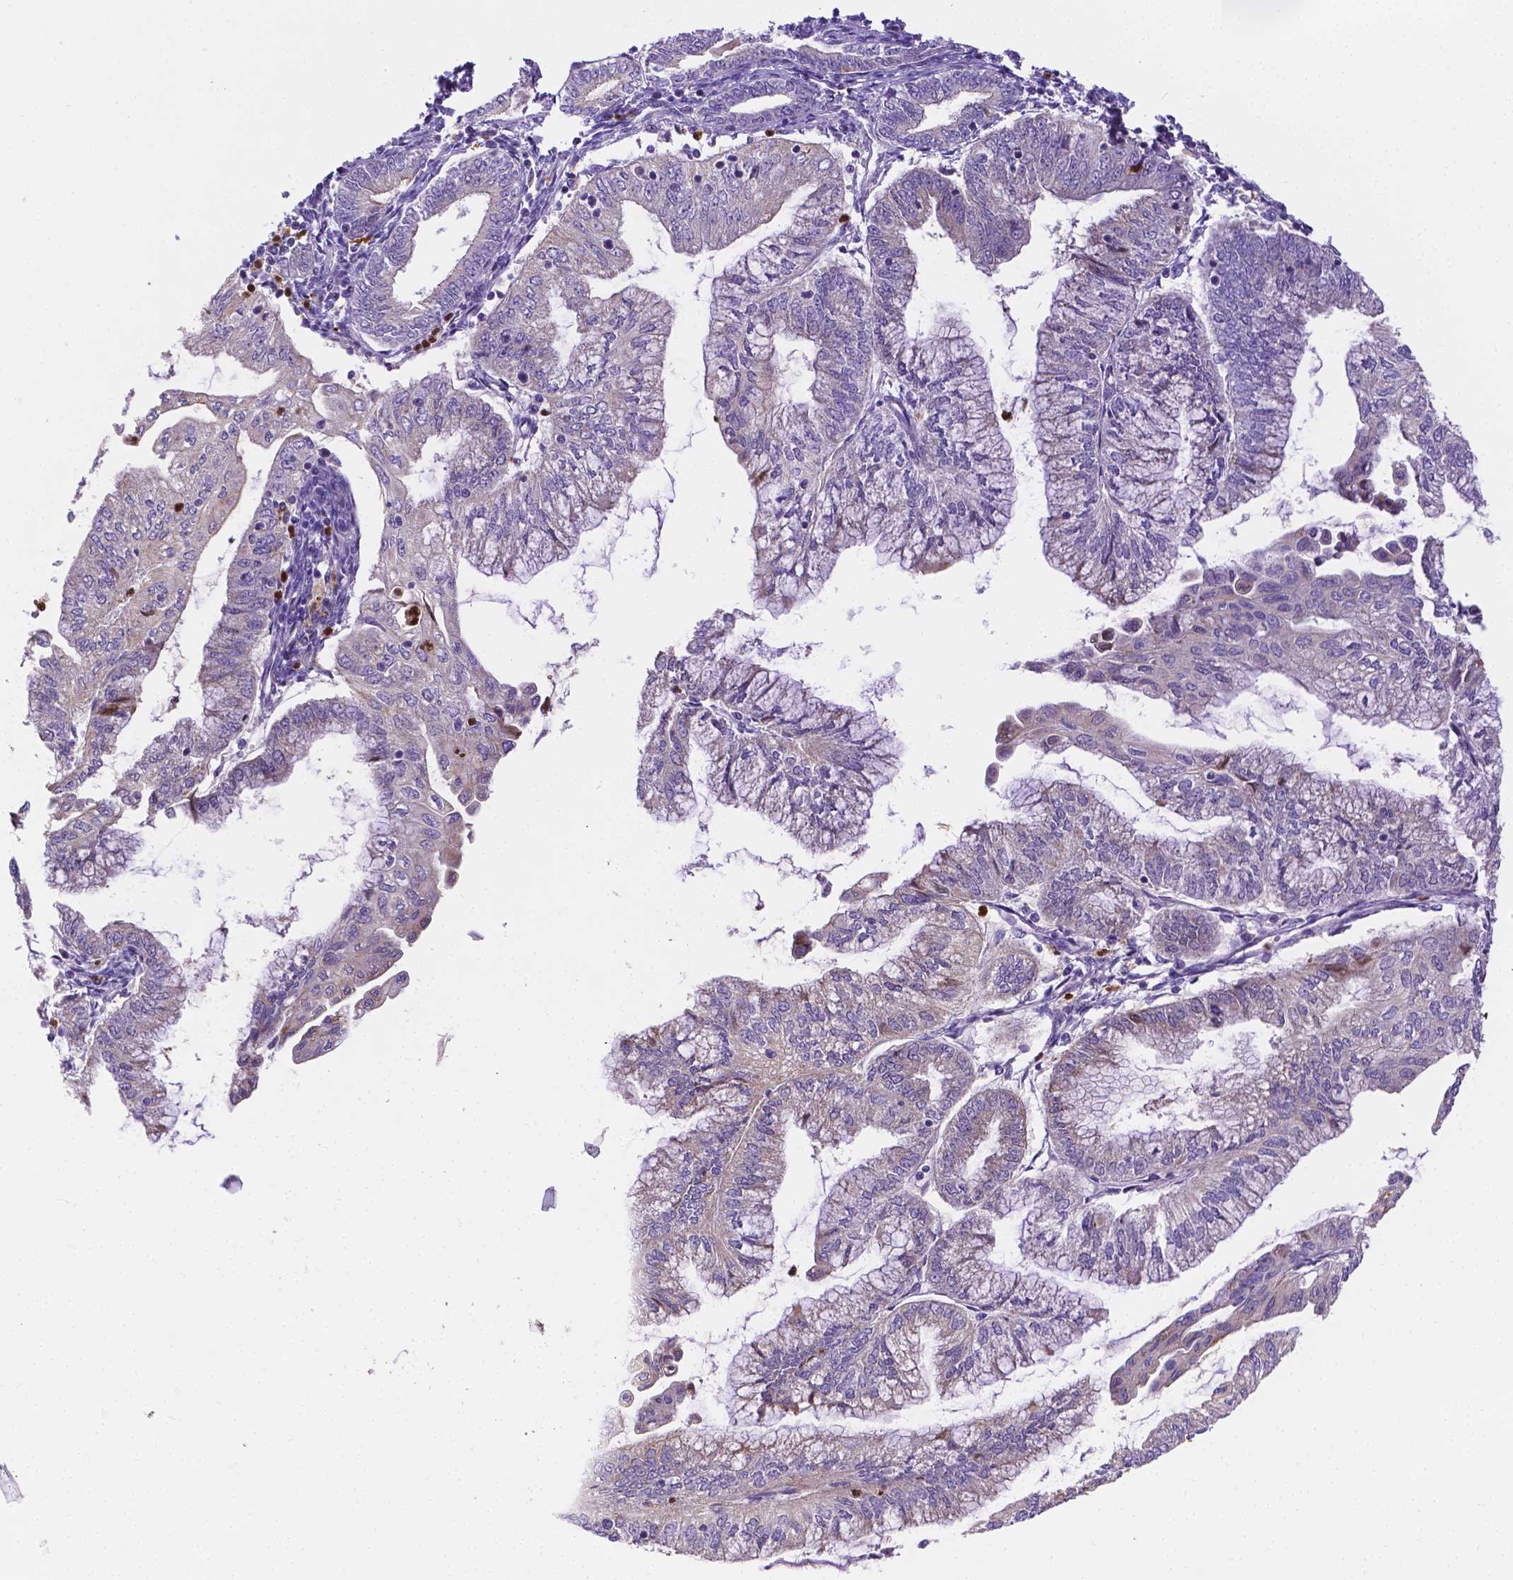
{"staining": {"intensity": "negative", "quantity": "none", "location": "none"}, "tissue": "endometrial cancer", "cell_type": "Tumor cells", "image_type": "cancer", "snomed": [{"axis": "morphology", "description": "Adenocarcinoma, NOS"}, {"axis": "topography", "description": "Endometrium"}], "caption": "Endometrial cancer (adenocarcinoma) stained for a protein using immunohistochemistry (IHC) demonstrates no expression tumor cells.", "gene": "ZNRD2", "patient": {"sex": "female", "age": 55}}